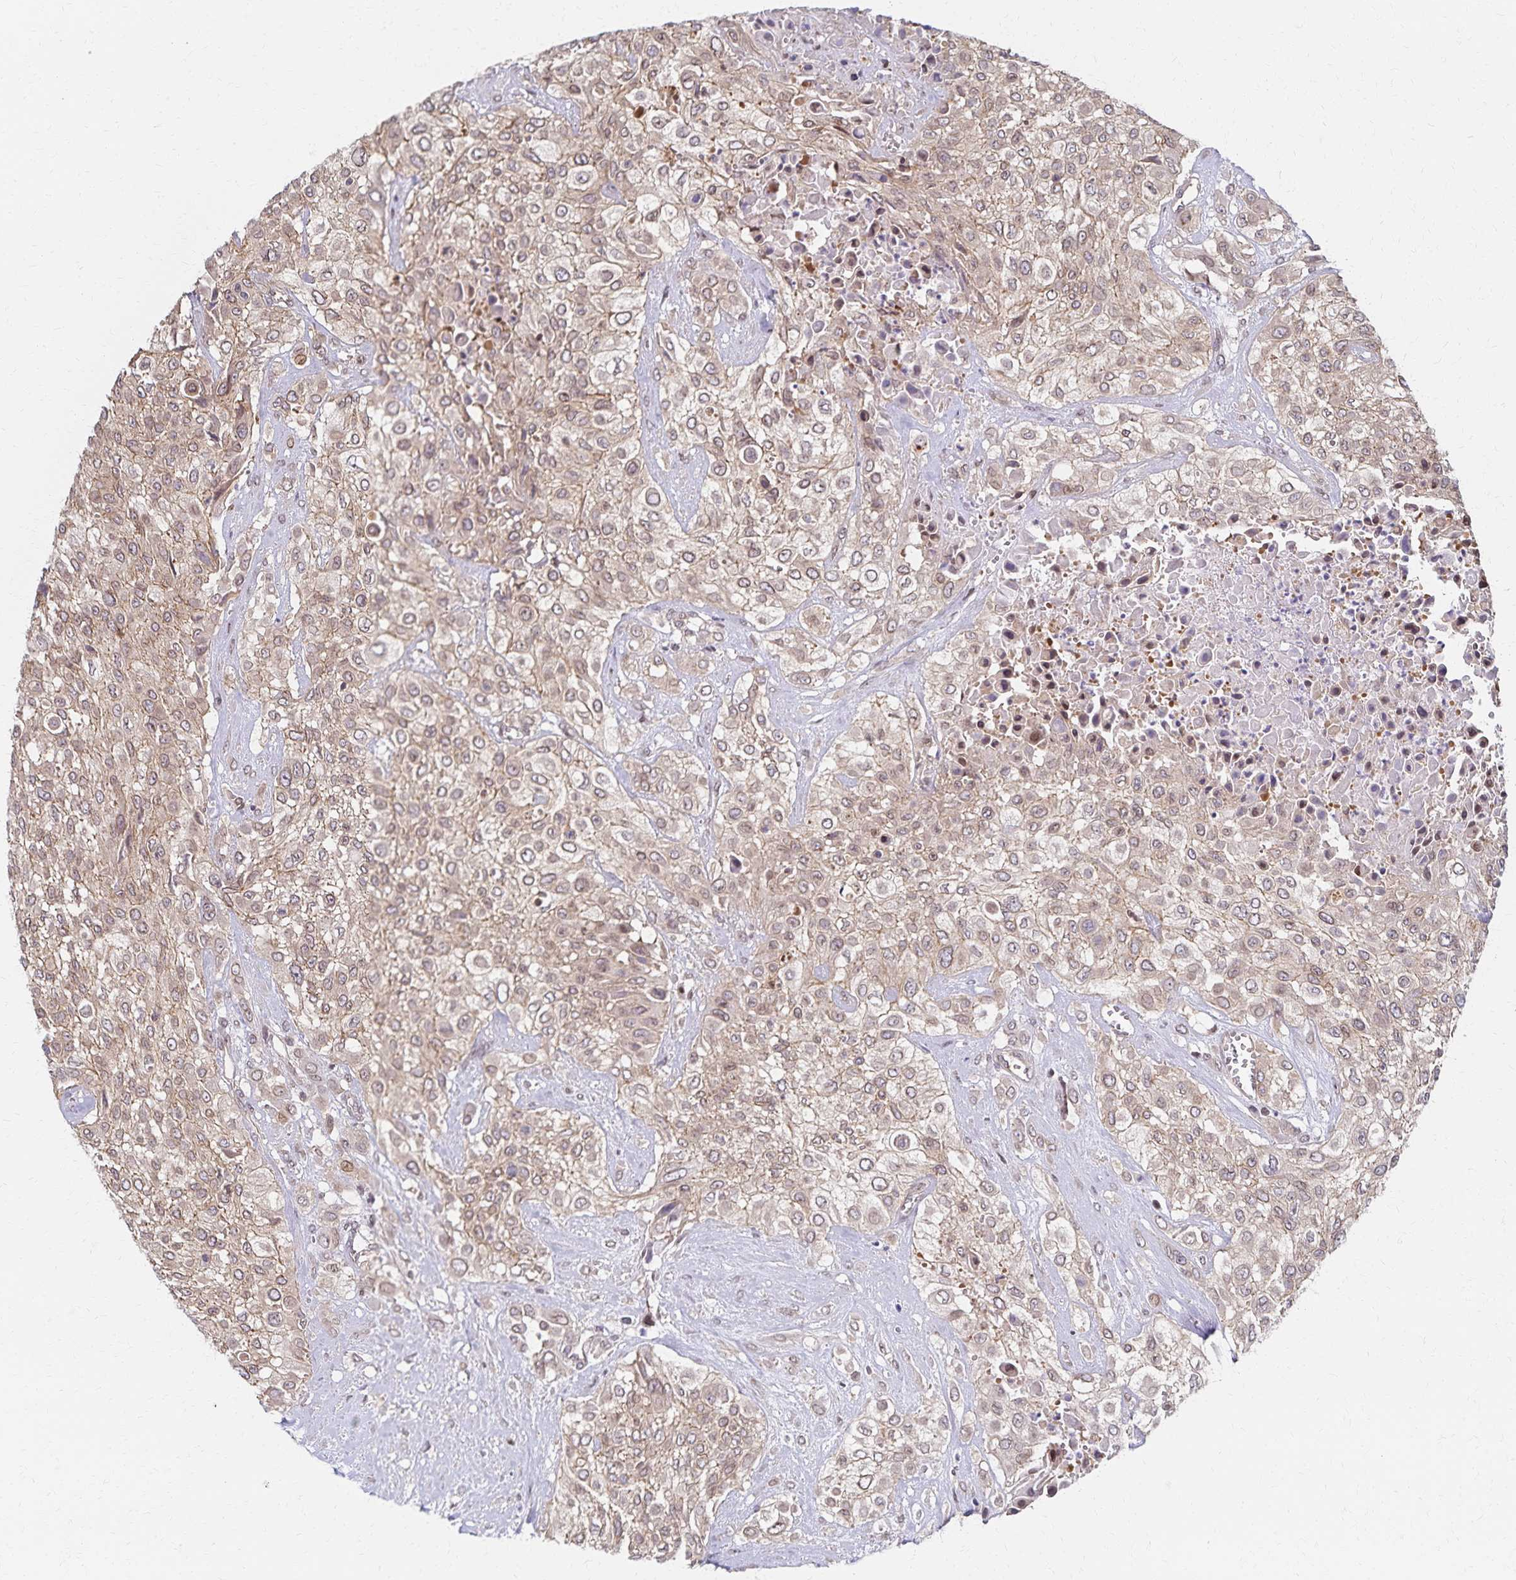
{"staining": {"intensity": "weak", "quantity": ">75%", "location": "cytoplasmic/membranous,nuclear"}, "tissue": "urothelial cancer", "cell_type": "Tumor cells", "image_type": "cancer", "snomed": [{"axis": "morphology", "description": "Urothelial carcinoma, High grade"}, {"axis": "topography", "description": "Urinary bladder"}], "caption": "Immunohistochemical staining of urothelial cancer demonstrates weak cytoplasmic/membranous and nuclear protein staining in approximately >75% of tumor cells.", "gene": "RAB9B", "patient": {"sex": "male", "age": 57}}